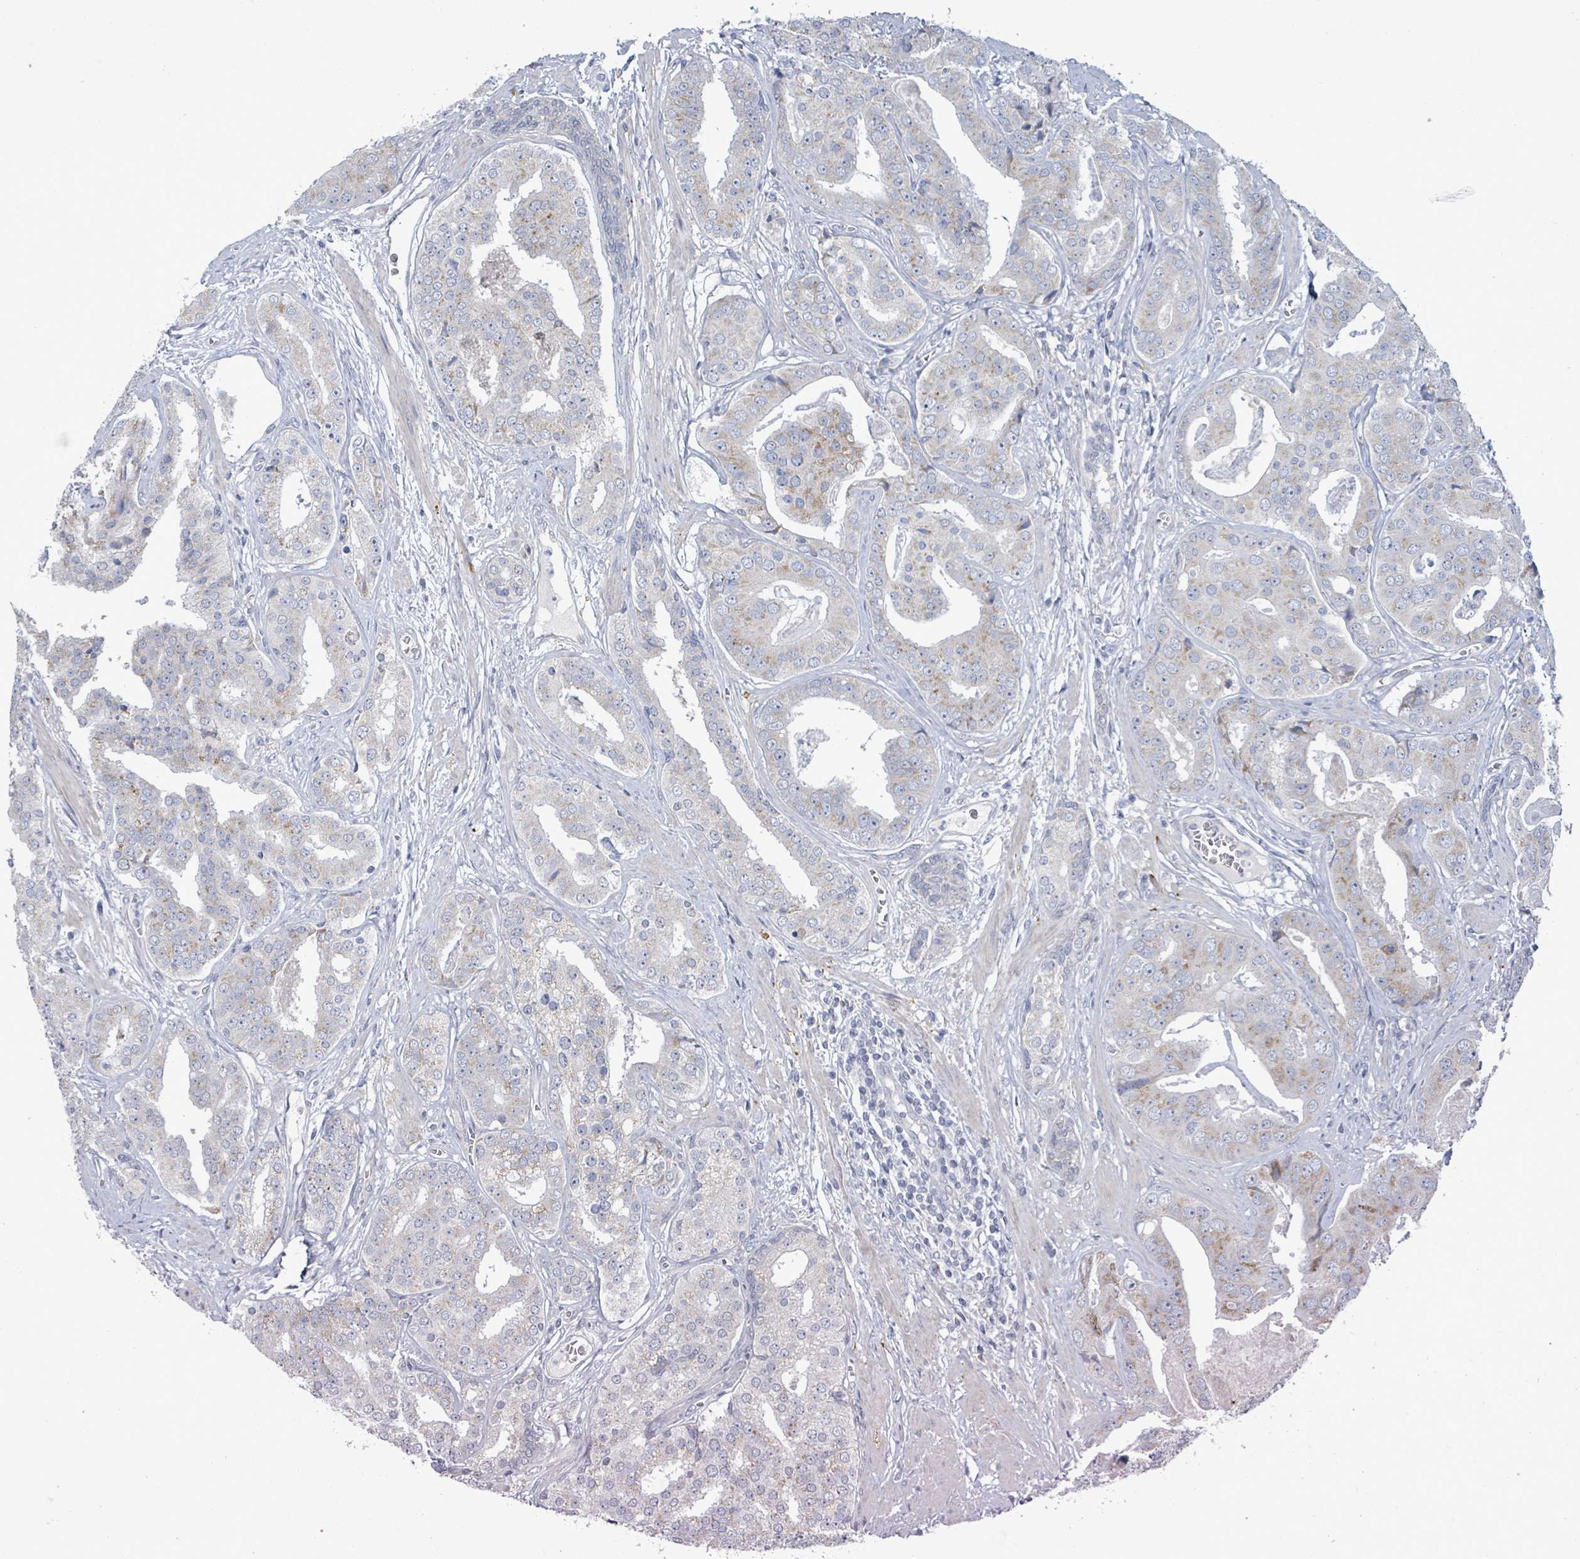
{"staining": {"intensity": "weak", "quantity": "25%-75%", "location": "cytoplasmic/membranous"}, "tissue": "prostate cancer", "cell_type": "Tumor cells", "image_type": "cancer", "snomed": [{"axis": "morphology", "description": "Adenocarcinoma, High grade"}, {"axis": "topography", "description": "Prostate"}], "caption": "This is an image of immunohistochemistry staining of prostate cancer (high-grade adenocarcinoma), which shows weak staining in the cytoplasmic/membranous of tumor cells.", "gene": "ZFPM1", "patient": {"sex": "male", "age": 71}}